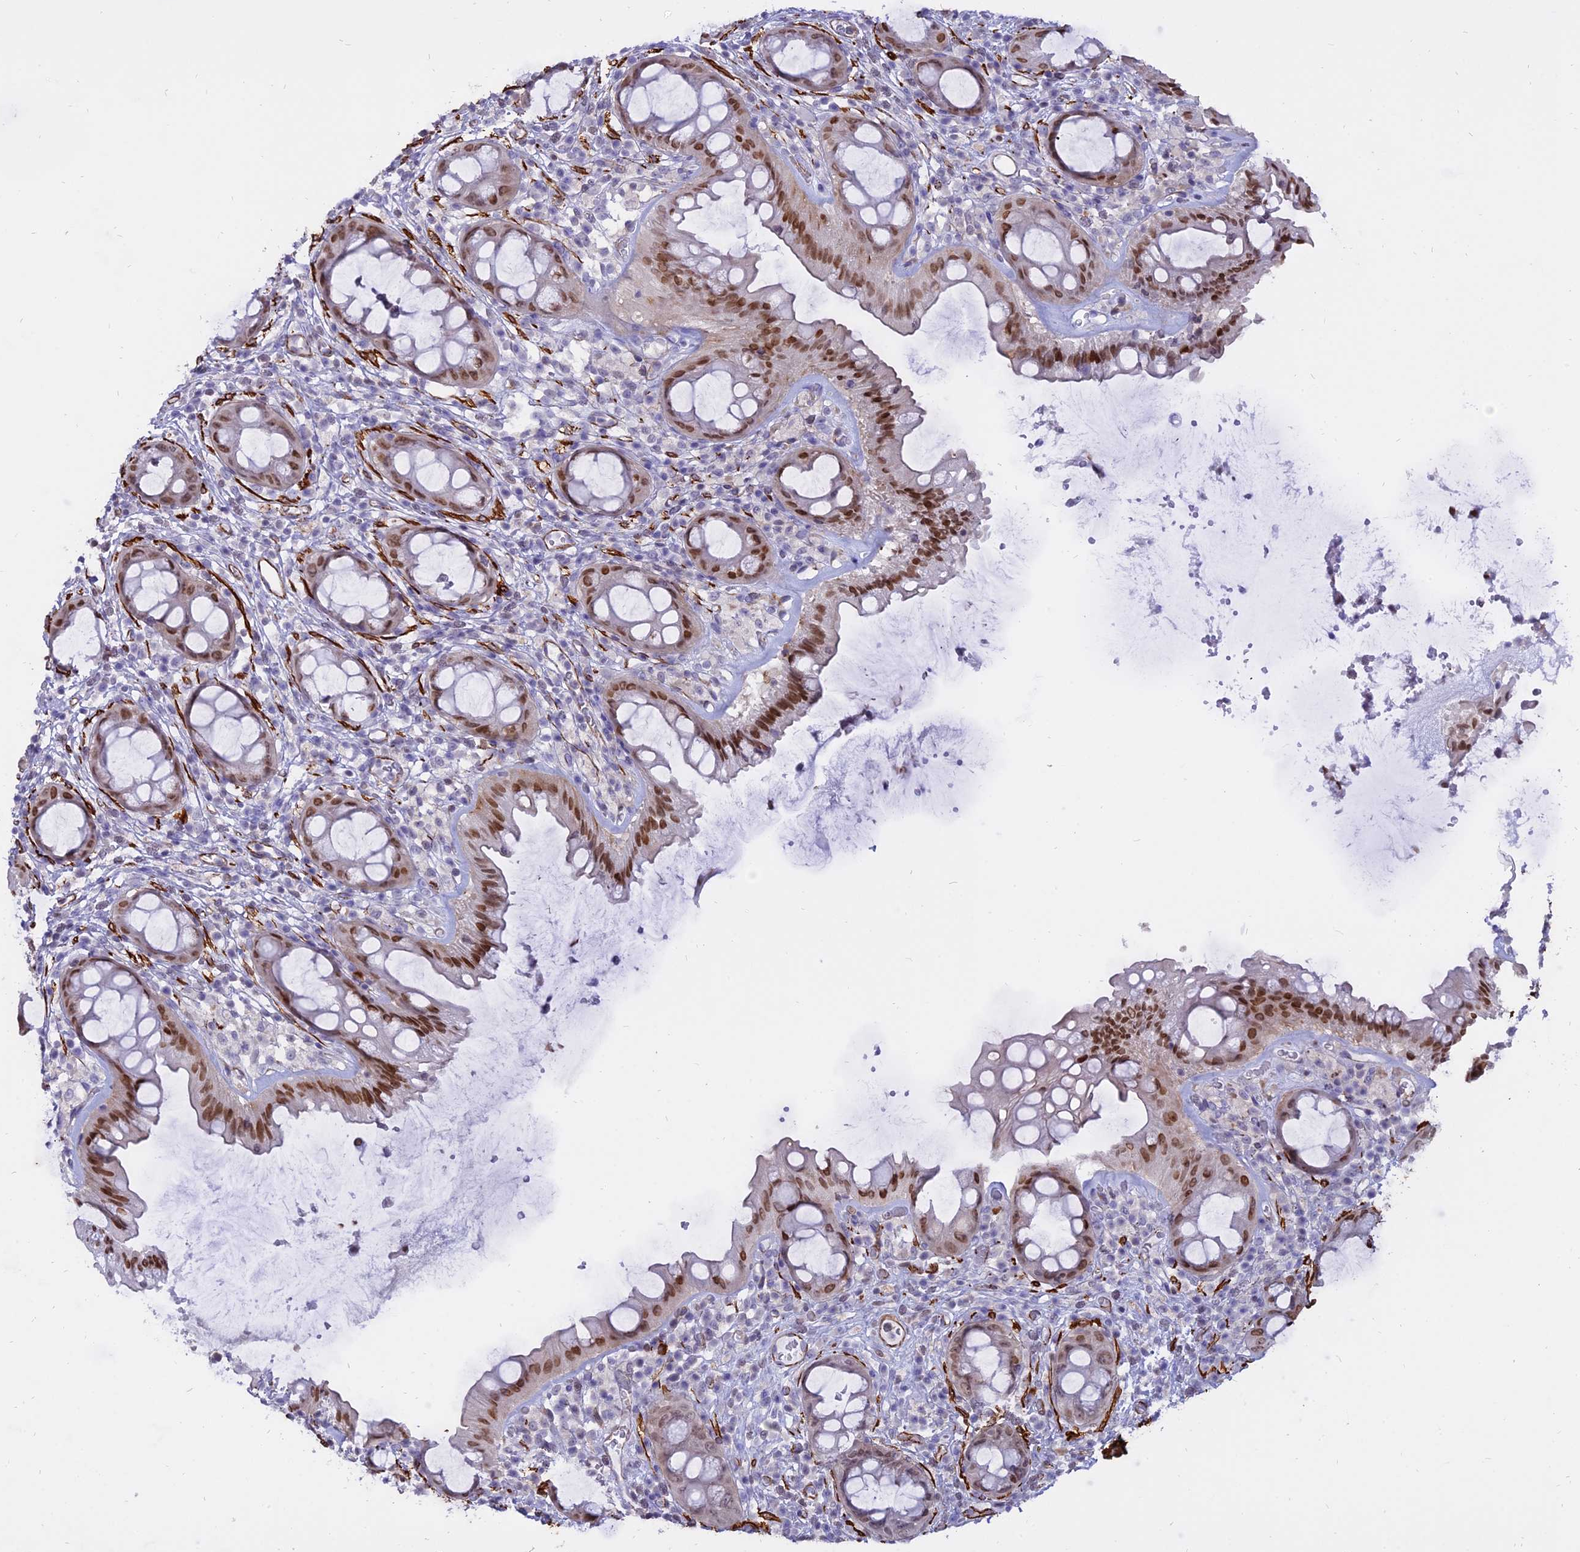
{"staining": {"intensity": "moderate", "quantity": ">75%", "location": "nuclear"}, "tissue": "rectum", "cell_type": "Glandular cells", "image_type": "normal", "snomed": [{"axis": "morphology", "description": "Normal tissue, NOS"}, {"axis": "topography", "description": "Rectum"}], "caption": "Normal rectum exhibits moderate nuclear positivity in approximately >75% of glandular cells.", "gene": "CENPV", "patient": {"sex": "female", "age": 57}}